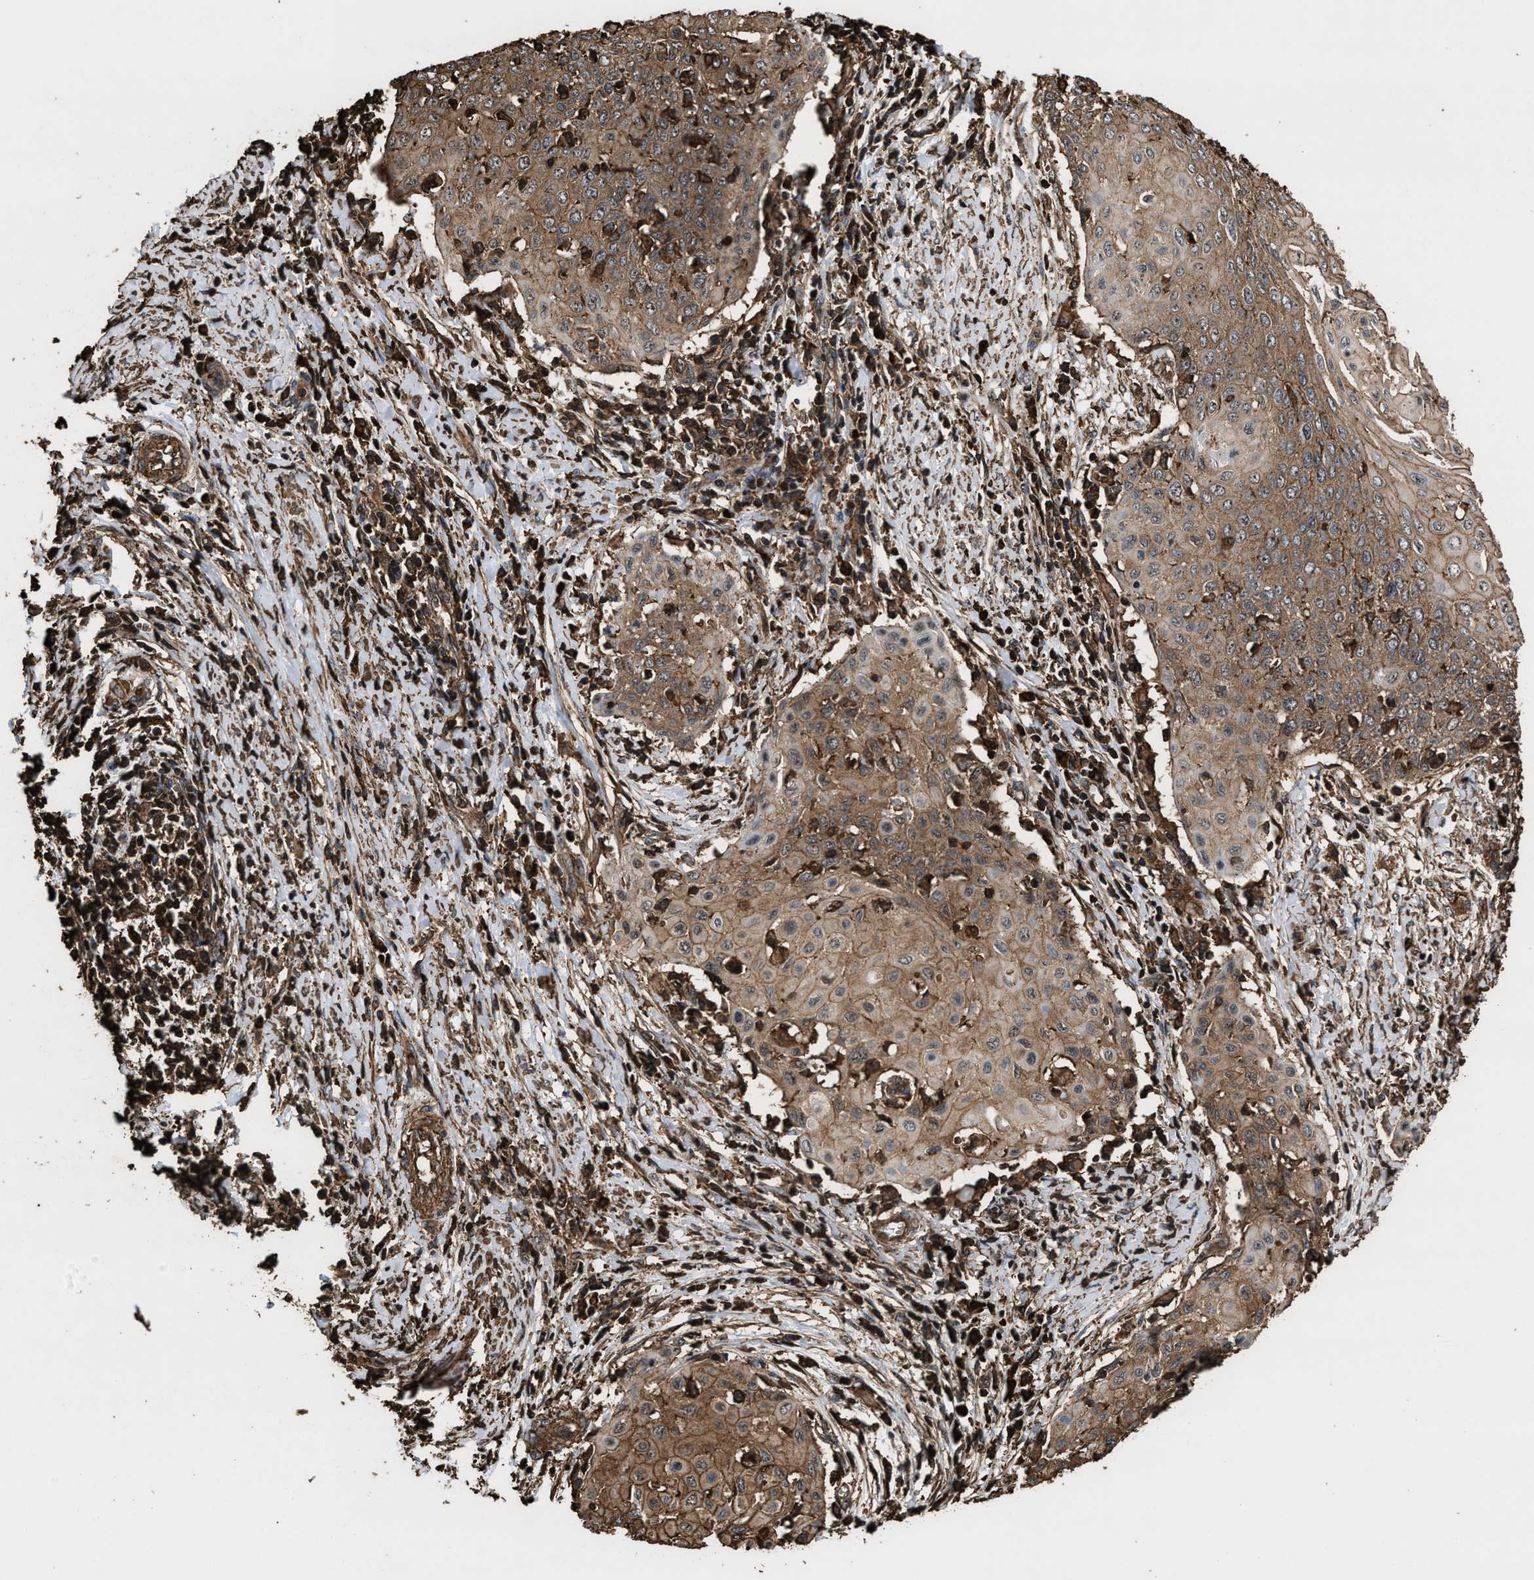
{"staining": {"intensity": "moderate", "quantity": ">75%", "location": "cytoplasmic/membranous"}, "tissue": "cervical cancer", "cell_type": "Tumor cells", "image_type": "cancer", "snomed": [{"axis": "morphology", "description": "Squamous cell carcinoma, NOS"}, {"axis": "topography", "description": "Cervix"}], "caption": "Immunohistochemistry (IHC) of squamous cell carcinoma (cervical) shows medium levels of moderate cytoplasmic/membranous staining in approximately >75% of tumor cells.", "gene": "KBTBD2", "patient": {"sex": "female", "age": 39}}